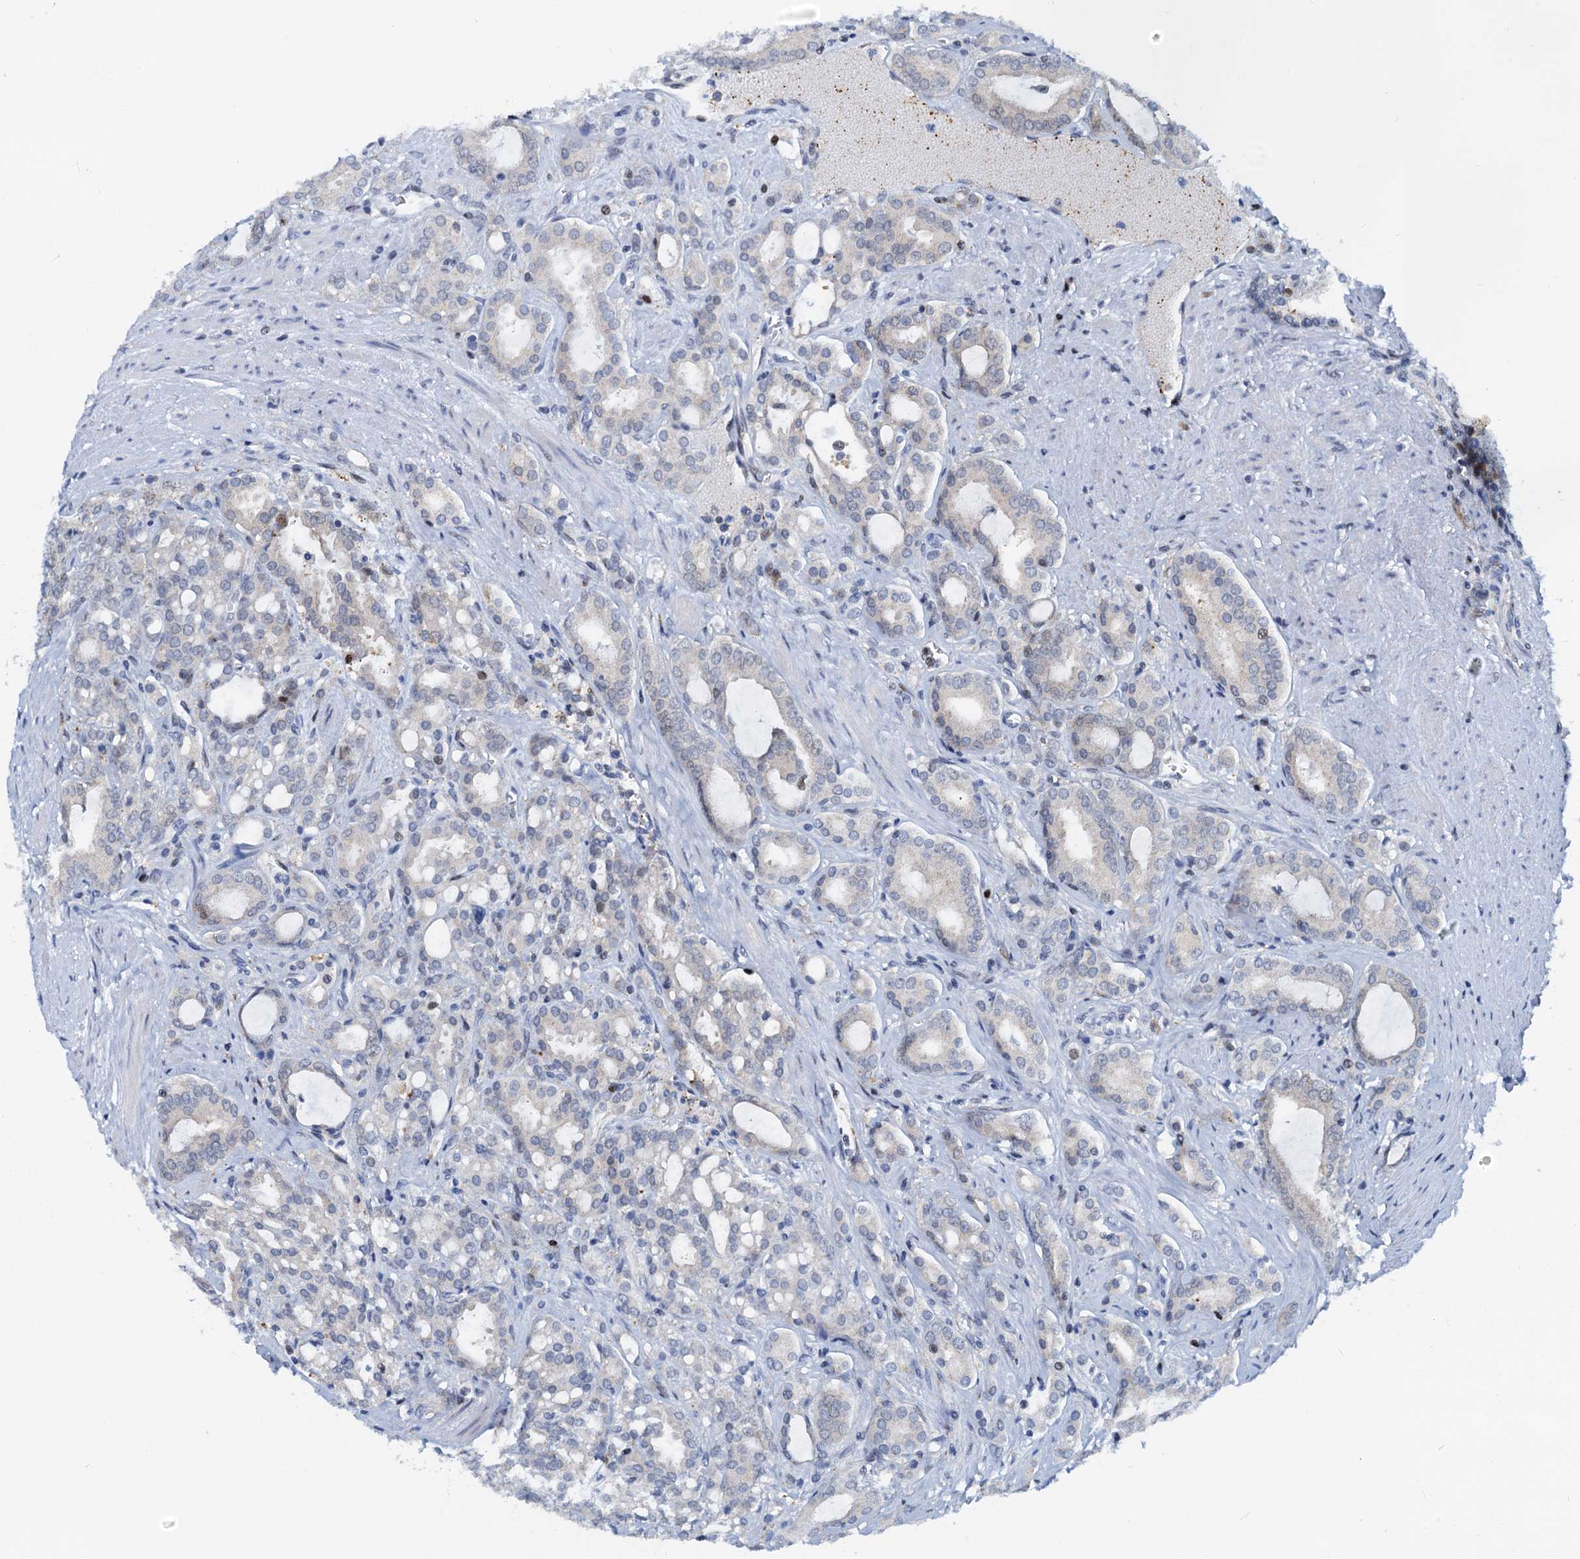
{"staining": {"intensity": "negative", "quantity": "none", "location": "none"}, "tissue": "prostate cancer", "cell_type": "Tumor cells", "image_type": "cancer", "snomed": [{"axis": "morphology", "description": "Adenocarcinoma, High grade"}, {"axis": "topography", "description": "Prostate"}], "caption": "Immunohistochemistry of prostate high-grade adenocarcinoma reveals no positivity in tumor cells. Brightfield microscopy of IHC stained with DAB (3,3'-diaminobenzidine) (brown) and hematoxylin (blue), captured at high magnification.", "gene": "PTGES3", "patient": {"sex": "male", "age": 72}}